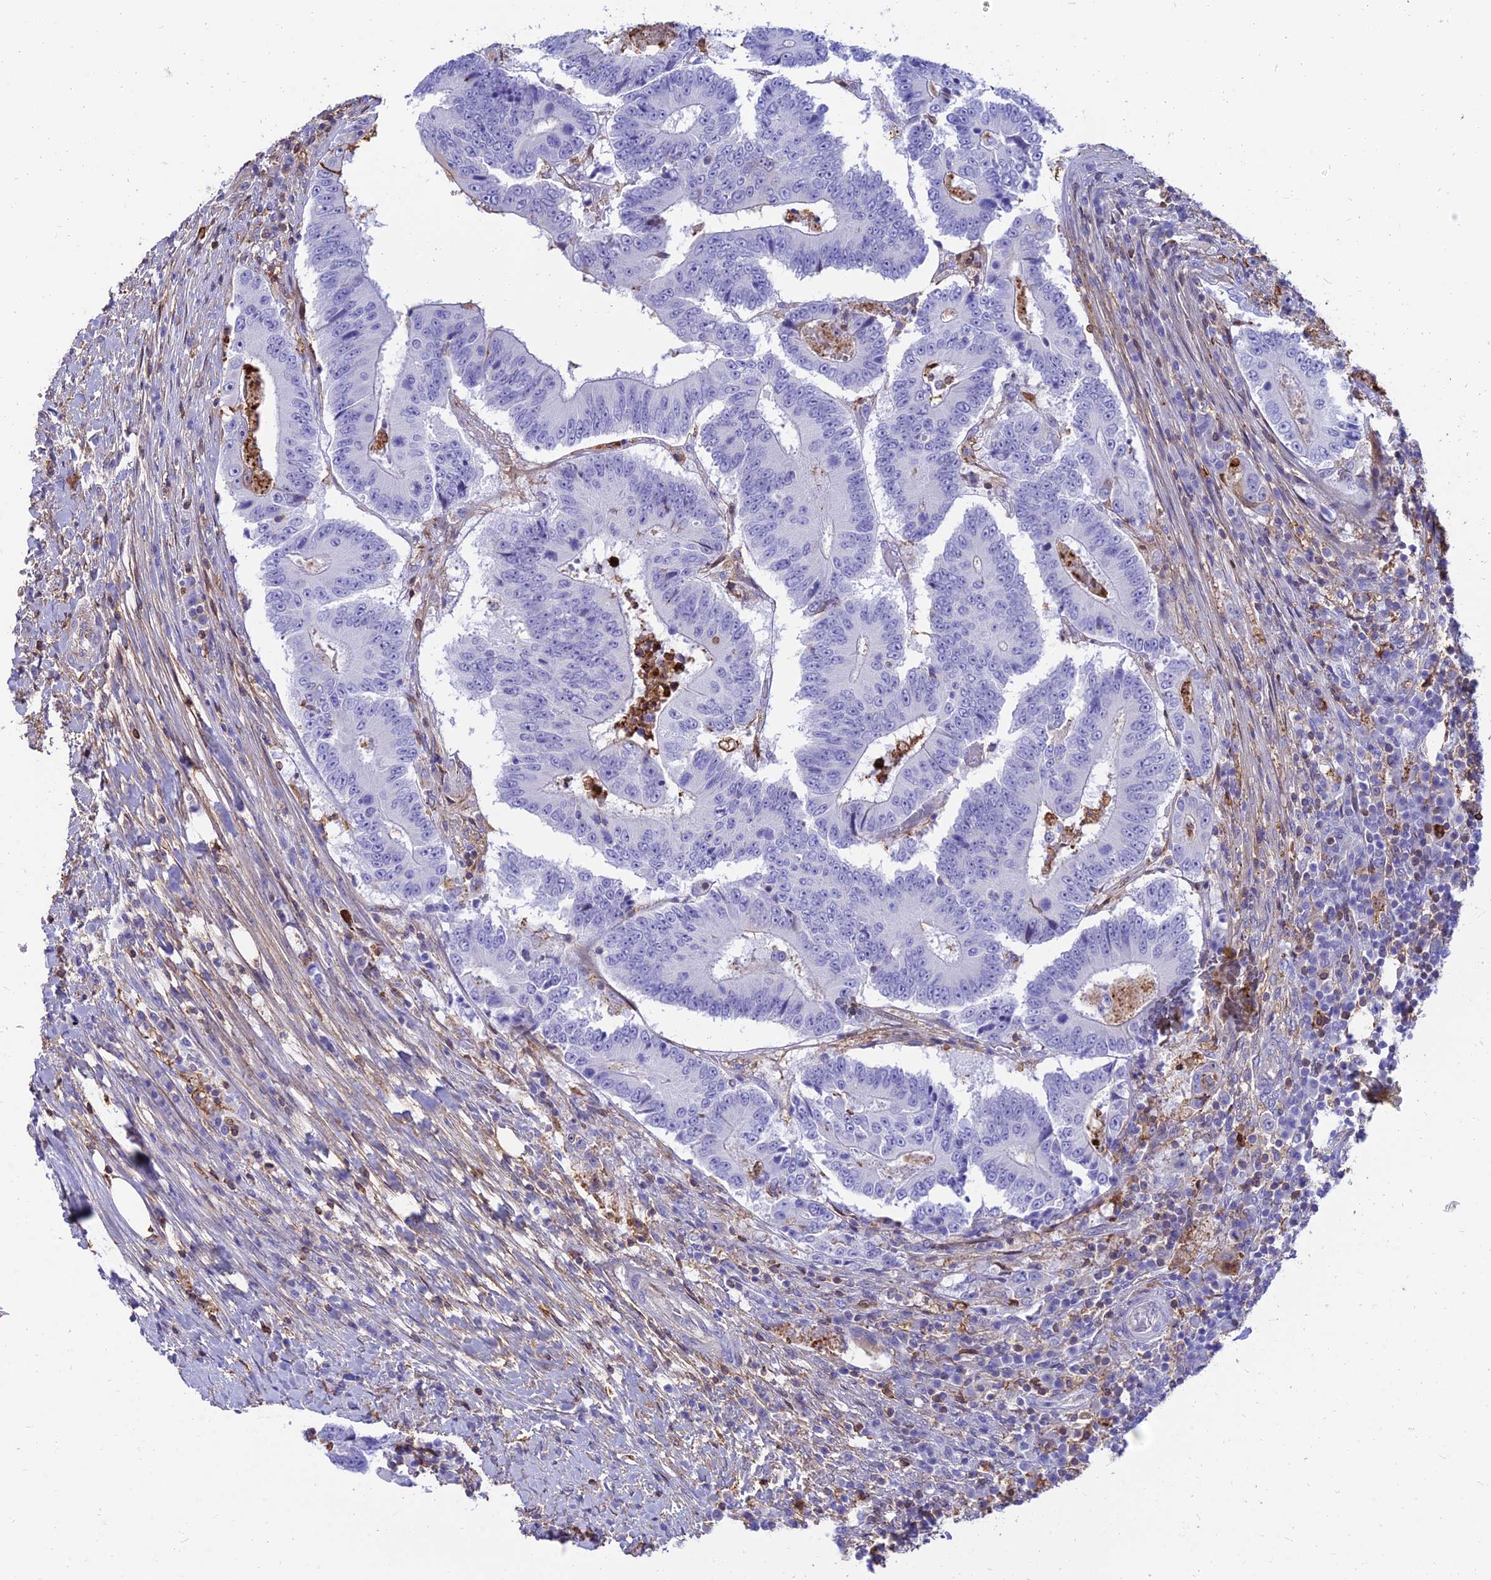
{"staining": {"intensity": "negative", "quantity": "none", "location": "none"}, "tissue": "colorectal cancer", "cell_type": "Tumor cells", "image_type": "cancer", "snomed": [{"axis": "morphology", "description": "Adenocarcinoma, NOS"}, {"axis": "topography", "description": "Colon"}], "caption": "DAB immunohistochemical staining of human colorectal cancer (adenocarcinoma) exhibits no significant staining in tumor cells.", "gene": "SREK1IP1", "patient": {"sex": "male", "age": 83}}